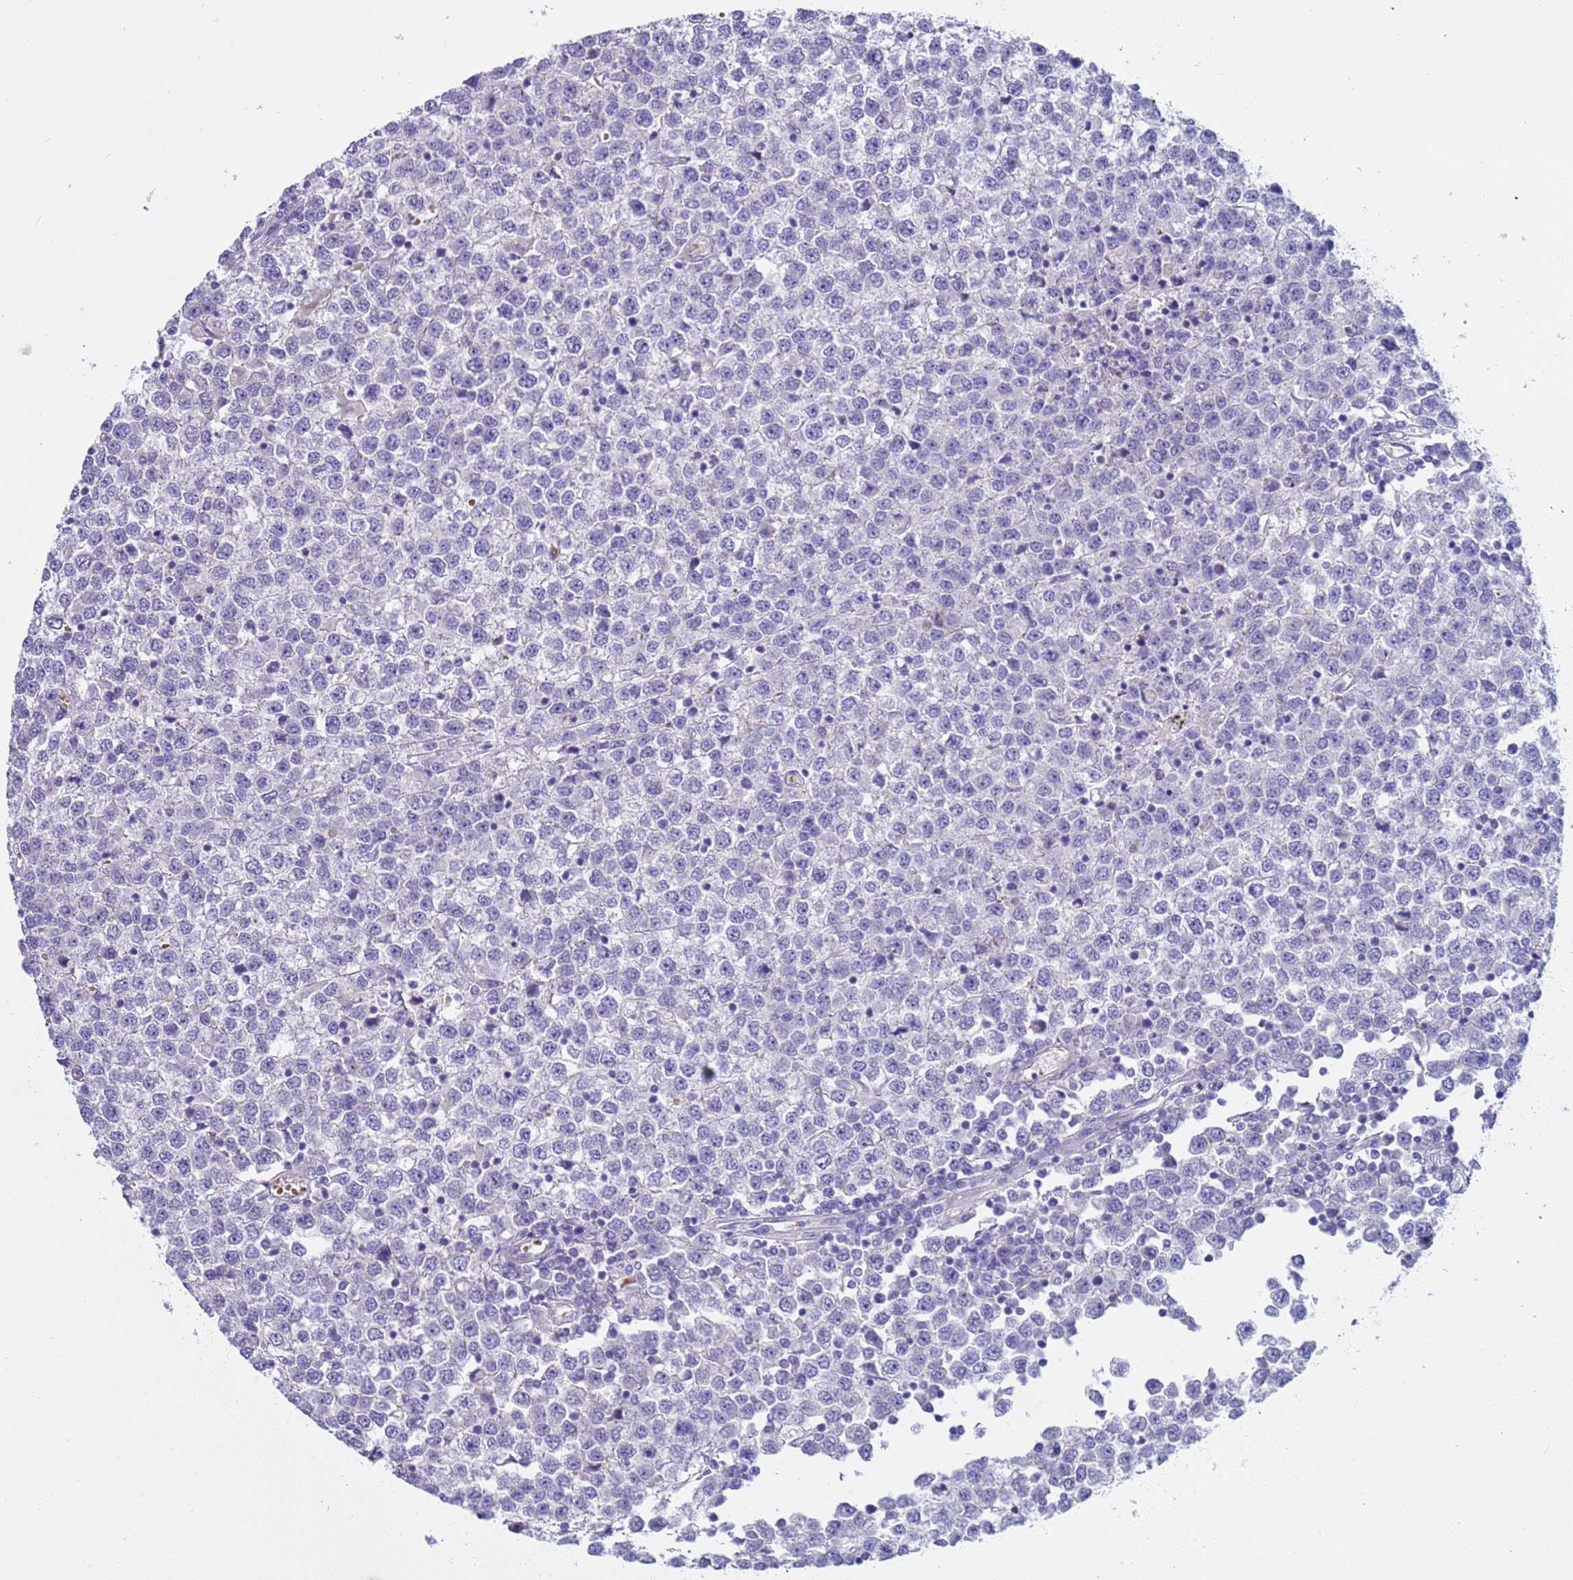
{"staining": {"intensity": "negative", "quantity": "none", "location": "none"}, "tissue": "testis cancer", "cell_type": "Tumor cells", "image_type": "cancer", "snomed": [{"axis": "morphology", "description": "Seminoma, NOS"}, {"axis": "topography", "description": "Testis"}], "caption": "Human seminoma (testis) stained for a protein using immunohistochemistry exhibits no staining in tumor cells.", "gene": "KBTBD3", "patient": {"sex": "male", "age": 65}}